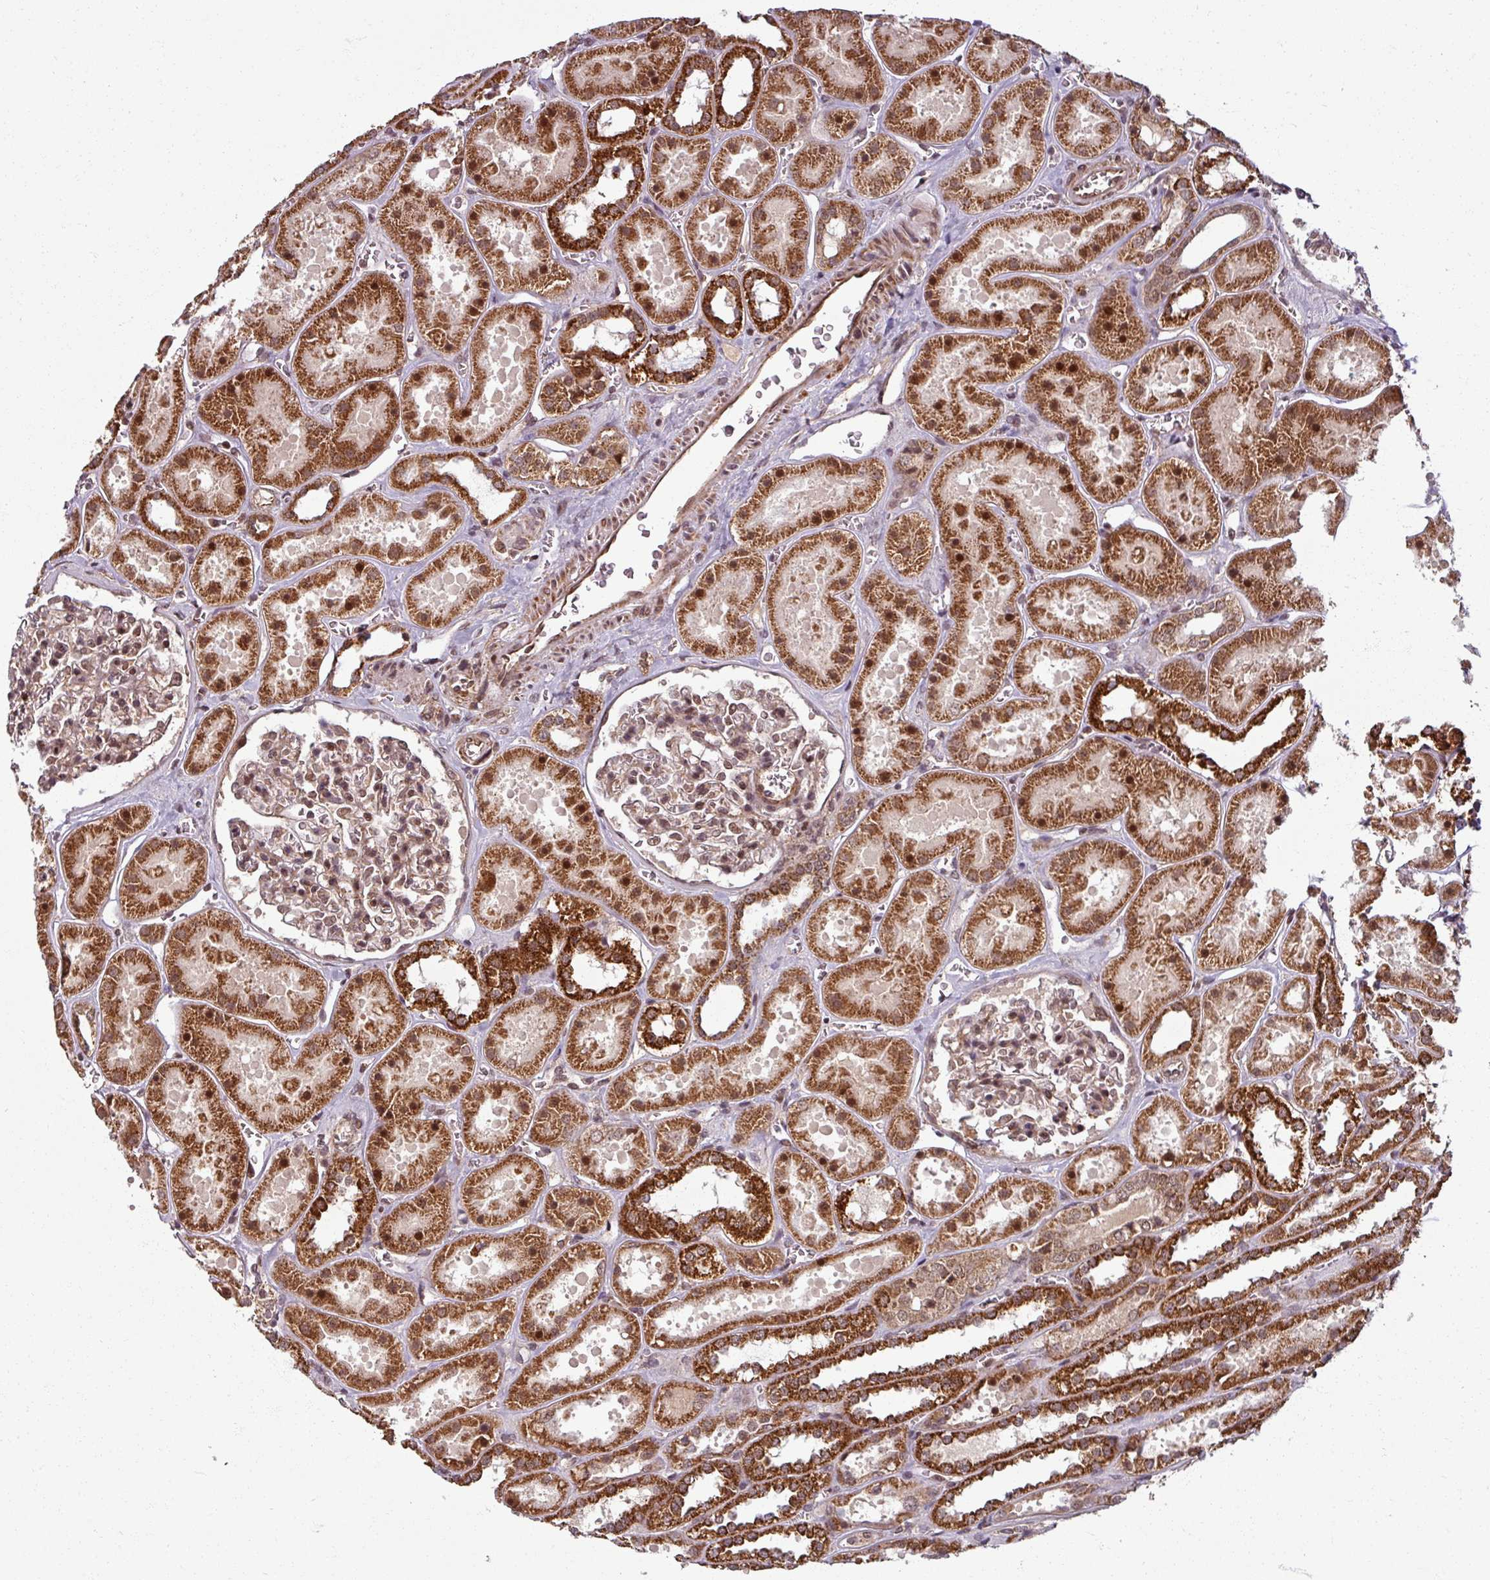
{"staining": {"intensity": "moderate", "quantity": ">75%", "location": "cytoplasmic/membranous,nuclear"}, "tissue": "kidney", "cell_type": "Cells in glomeruli", "image_type": "normal", "snomed": [{"axis": "morphology", "description": "Normal tissue, NOS"}, {"axis": "topography", "description": "Kidney"}], "caption": "Cells in glomeruli display medium levels of moderate cytoplasmic/membranous,nuclear staining in approximately >75% of cells in benign kidney.", "gene": "SWI5", "patient": {"sex": "female", "age": 41}}